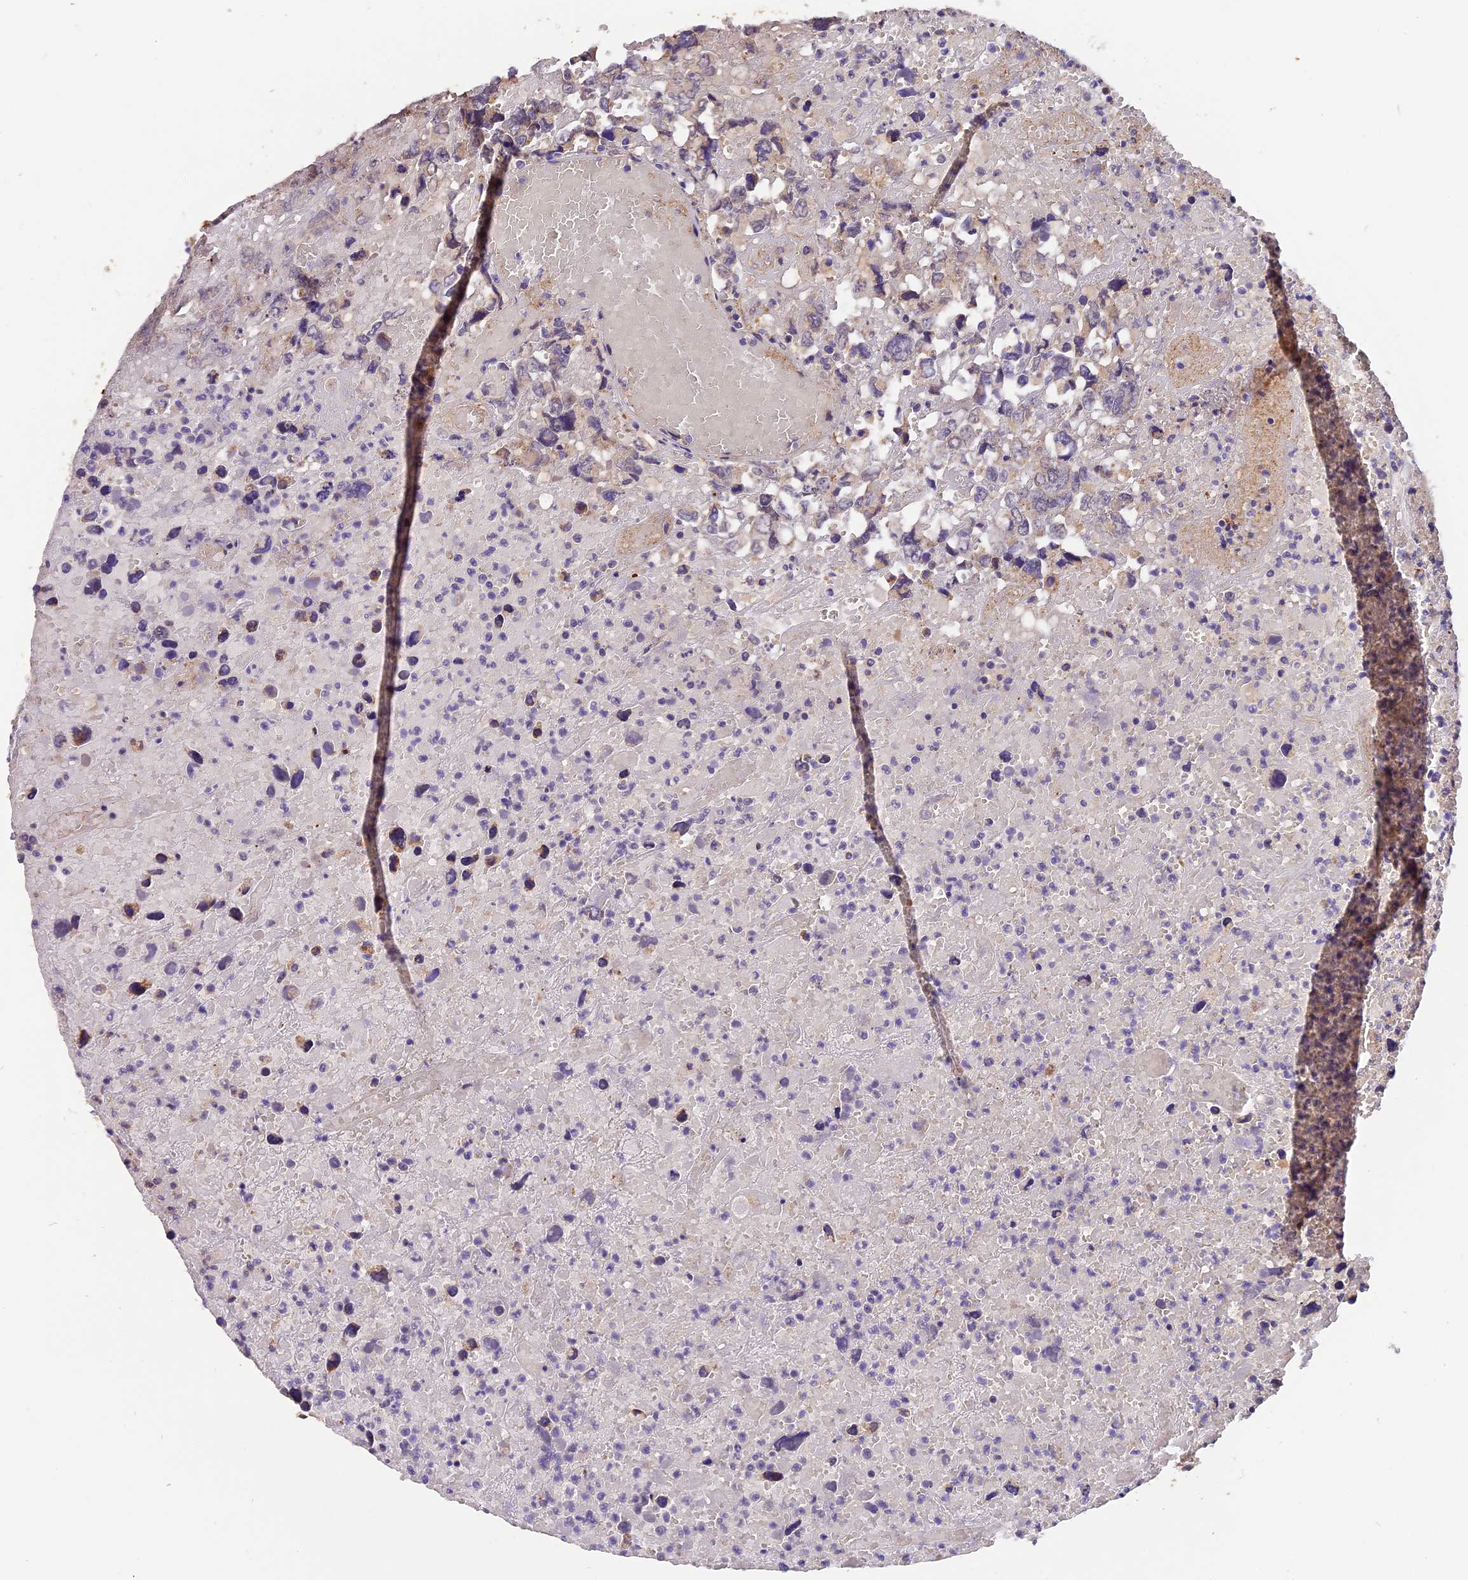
{"staining": {"intensity": "weak", "quantity": "<25%", "location": "cytoplasmic/membranous"}, "tissue": "testis cancer", "cell_type": "Tumor cells", "image_type": "cancer", "snomed": [{"axis": "morphology", "description": "Carcinoma, Embryonal, NOS"}, {"axis": "topography", "description": "Testis"}], "caption": "Tumor cells are negative for brown protein staining in testis cancer (embryonal carcinoma). Nuclei are stained in blue.", "gene": "COPE", "patient": {"sex": "male", "age": 45}}